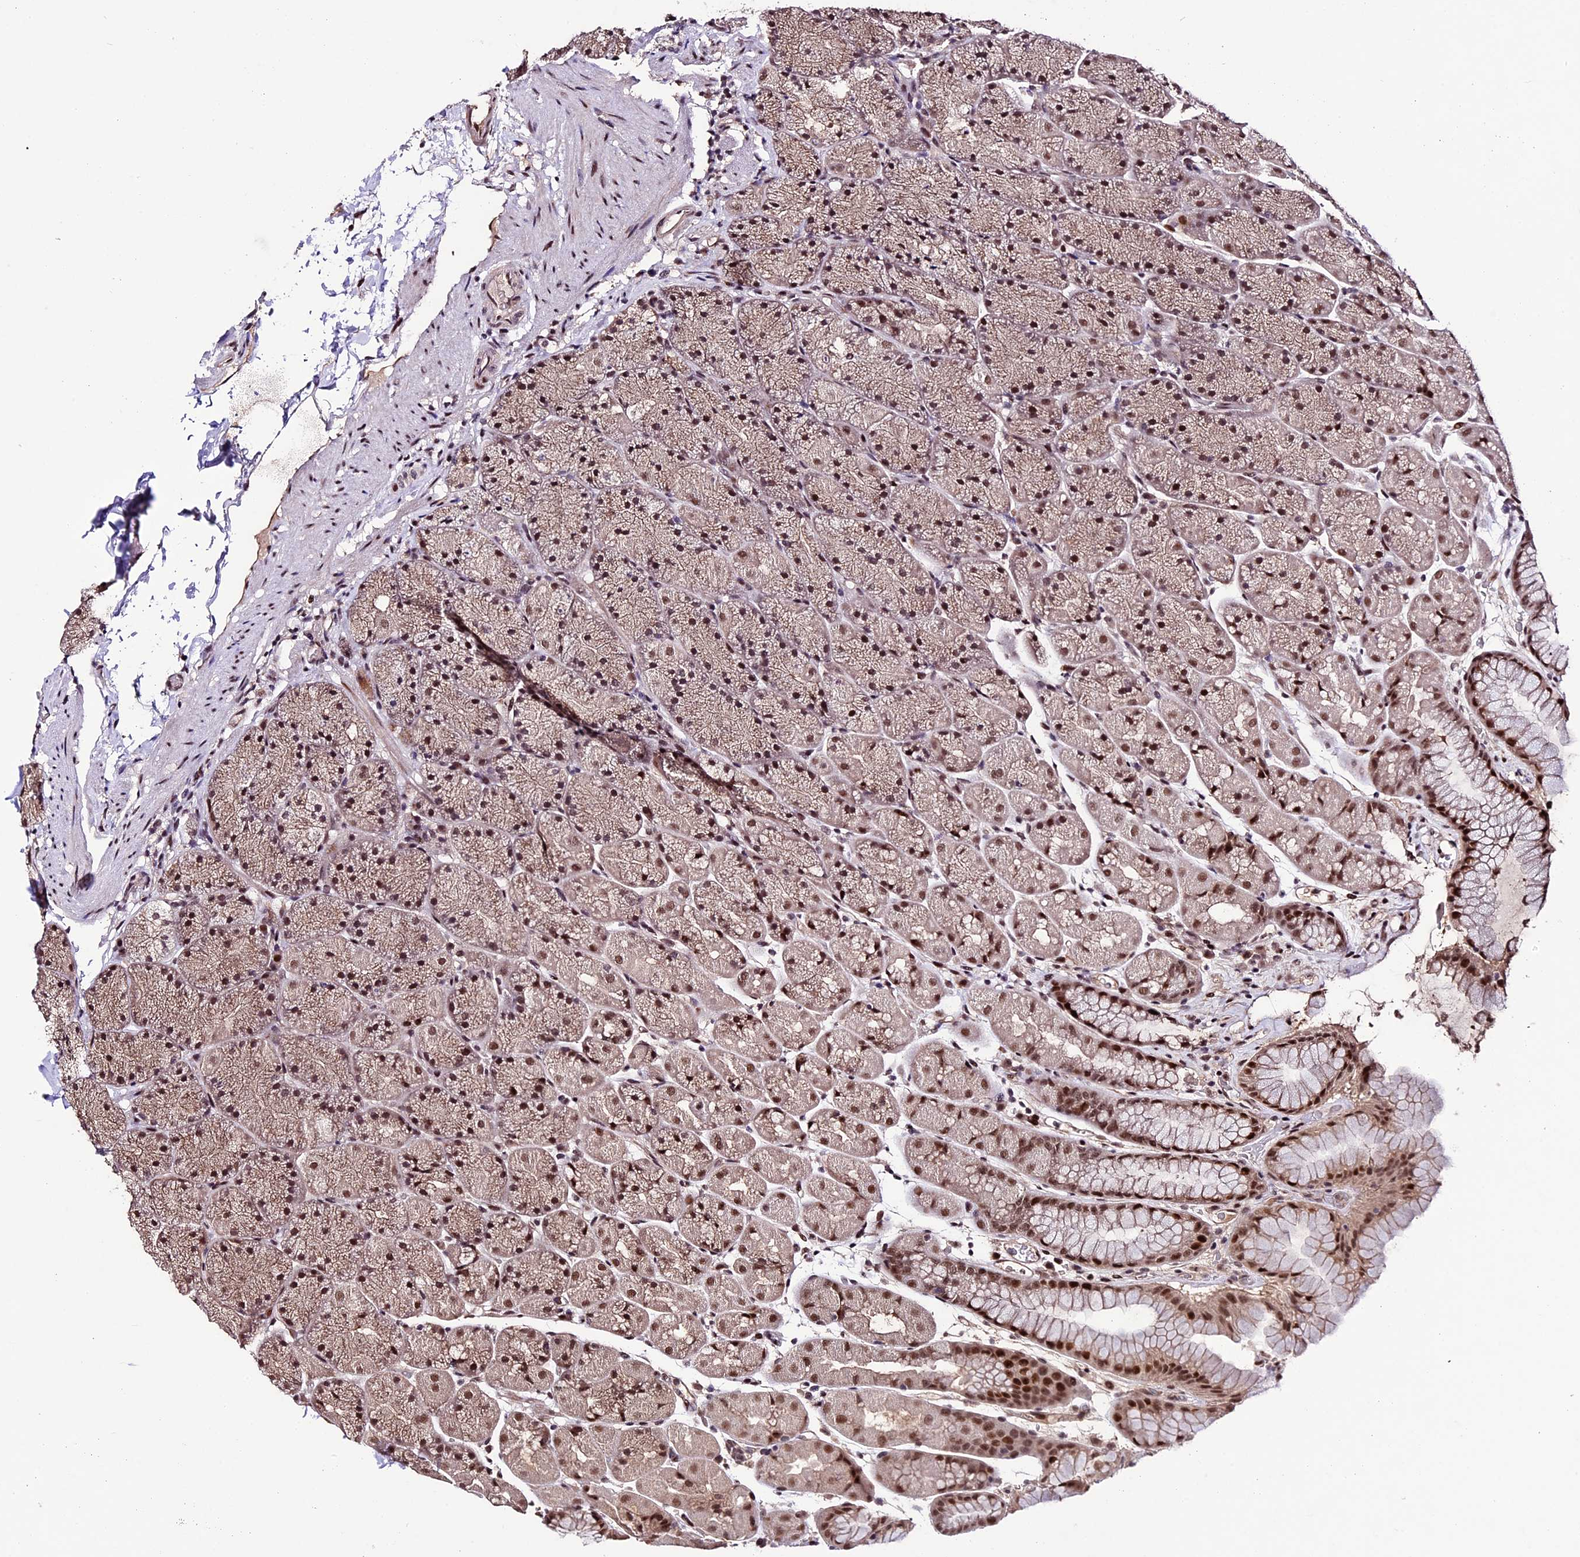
{"staining": {"intensity": "strong", "quantity": ">75%", "location": "nuclear"}, "tissue": "stomach", "cell_type": "Glandular cells", "image_type": "normal", "snomed": [{"axis": "morphology", "description": "Normal tissue, NOS"}, {"axis": "topography", "description": "Stomach, upper"}, {"axis": "topography", "description": "Stomach, lower"}], "caption": "Protein positivity by IHC reveals strong nuclear staining in about >75% of glandular cells in normal stomach.", "gene": "TCP11L2", "patient": {"sex": "male", "age": 67}}